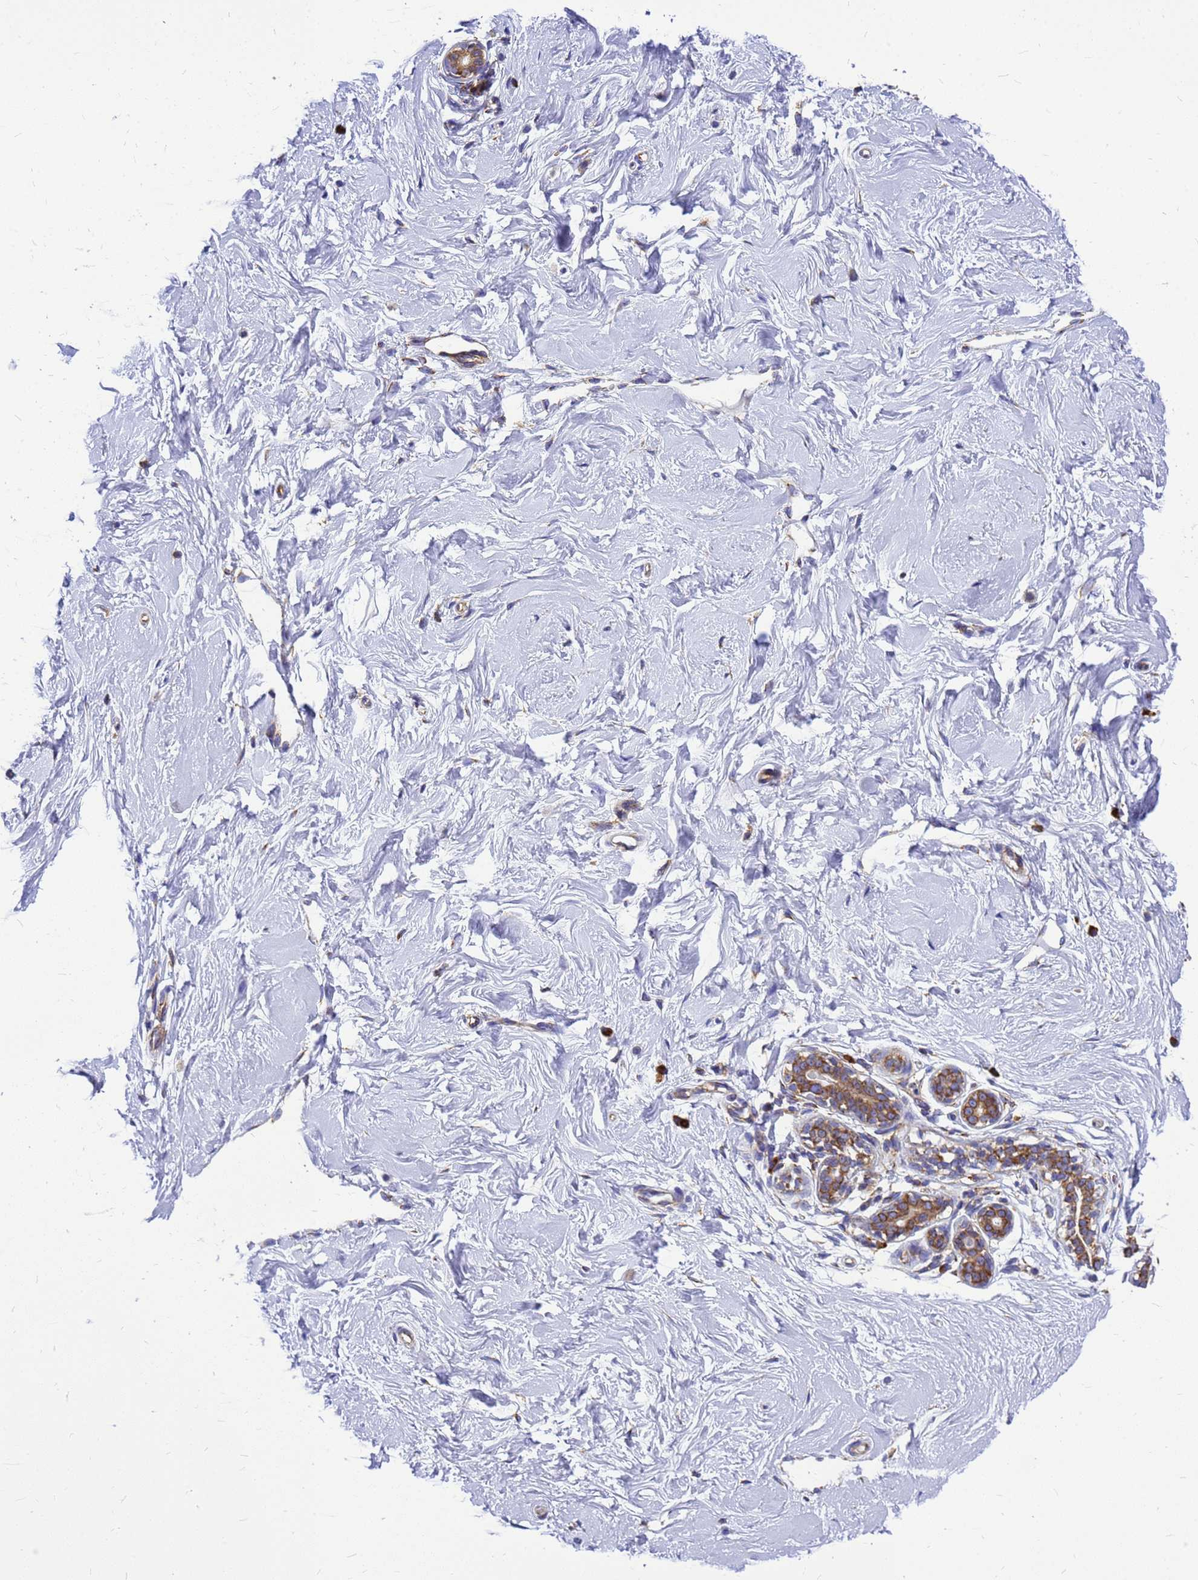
{"staining": {"intensity": "negative", "quantity": "none", "location": "none"}, "tissue": "breast", "cell_type": "Adipocytes", "image_type": "normal", "snomed": [{"axis": "morphology", "description": "Normal tissue, NOS"}, {"axis": "morphology", "description": "Adenoma, NOS"}, {"axis": "topography", "description": "Breast"}], "caption": "Immunohistochemistry (IHC) histopathology image of normal breast stained for a protein (brown), which reveals no positivity in adipocytes. (DAB IHC, high magnification).", "gene": "EEF1D", "patient": {"sex": "female", "age": 23}}